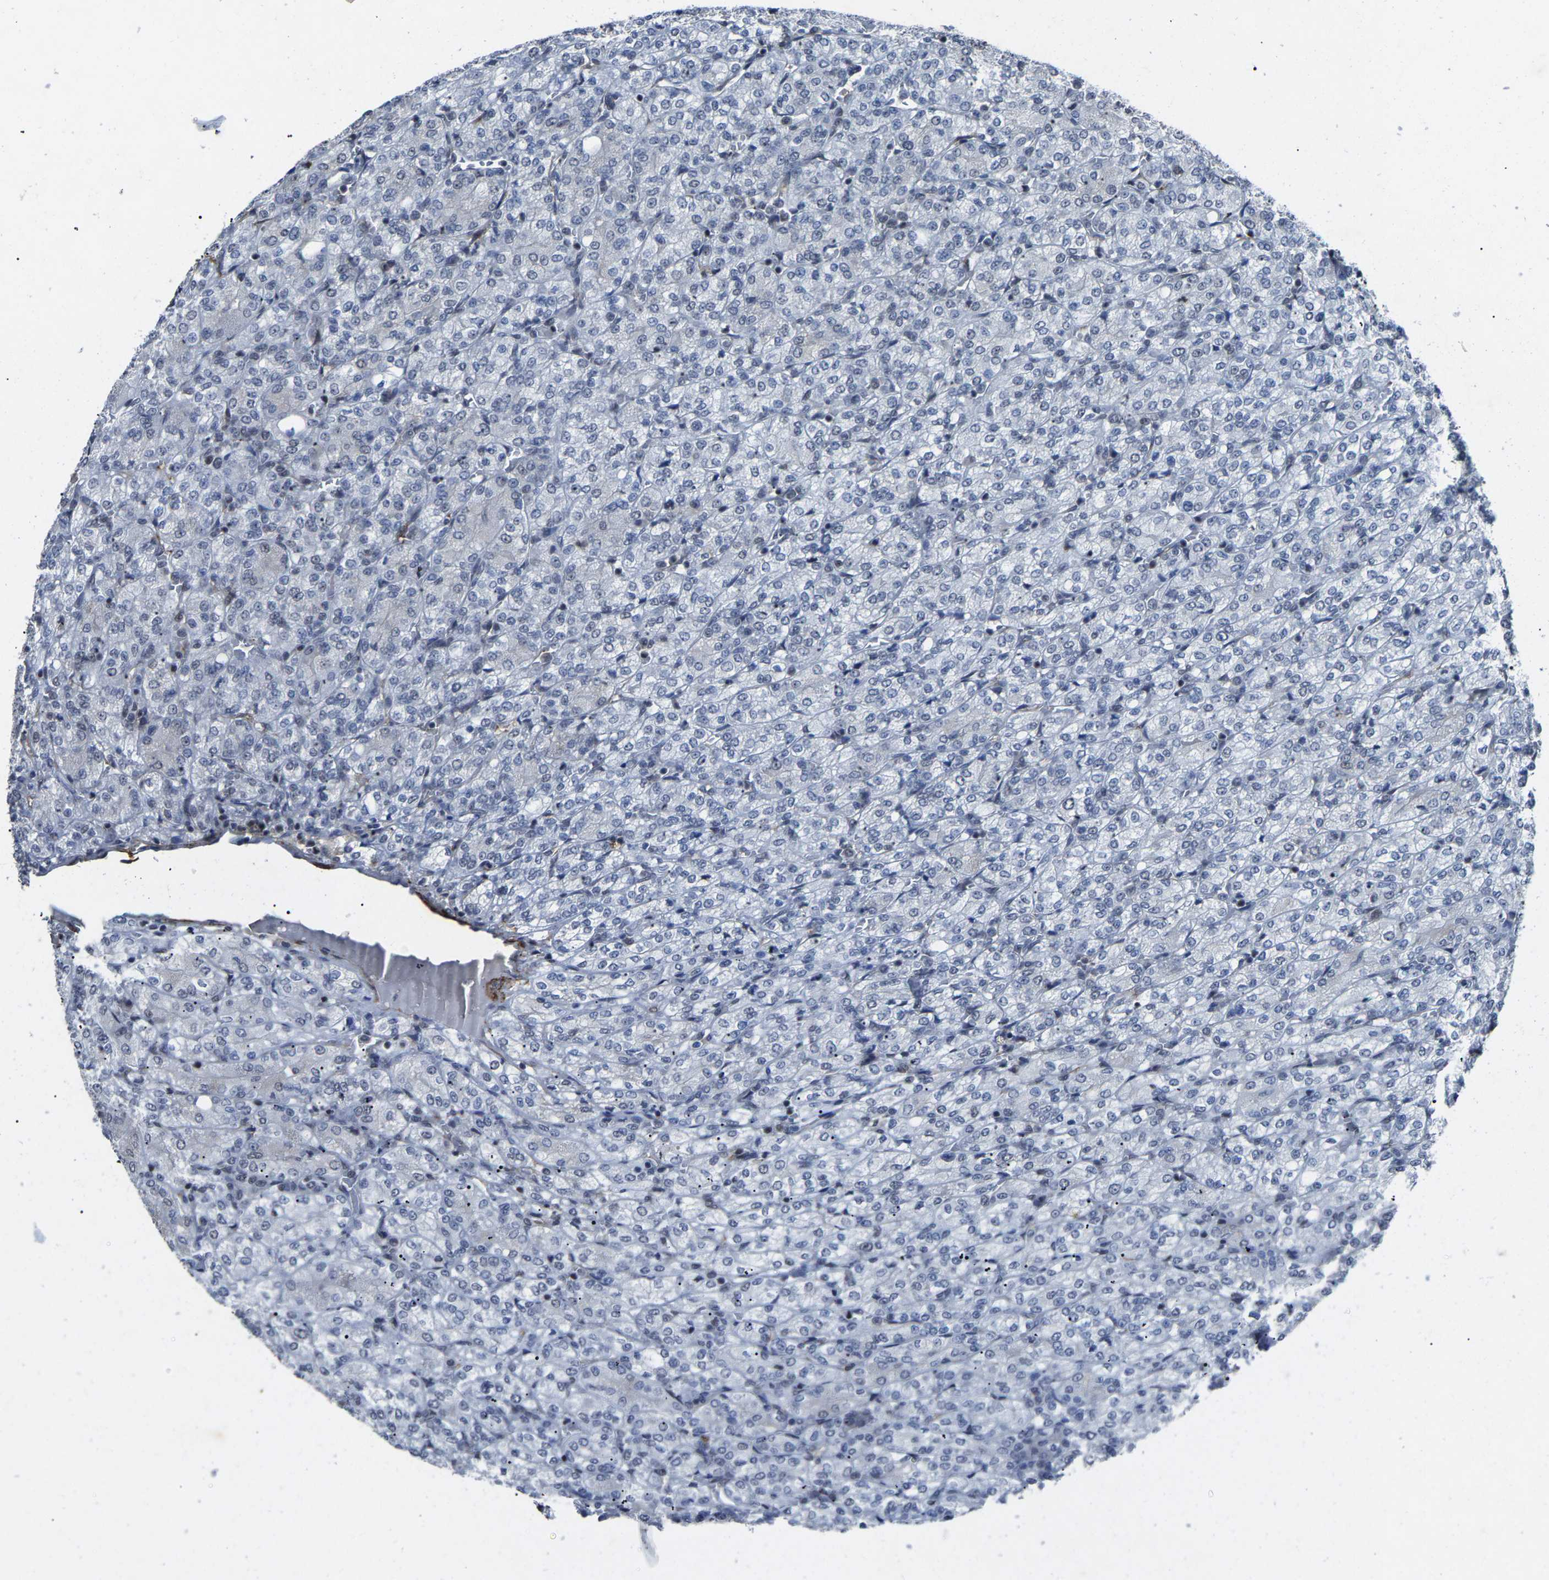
{"staining": {"intensity": "negative", "quantity": "none", "location": "none"}, "tissue": "renal cancer", "cell_type": "Tumor cells", "image_type": "cancer", "snomed": [{"axis": "morphology", "description": "Adenocarcinoma, NOS"}, {"axis": "topography", "description": "Kidney"}], "caption": "Immunohistochemistry (IHC) of renal cancer (adenocarcinoma) shows no expression in tumor cells. Brightfield microscopy of IHC stained with DAB (brown) and hematoxylin (blue), captured at high magnification.", "gene": "DDX5", "patient": {"sex": "male", "age": 77}}